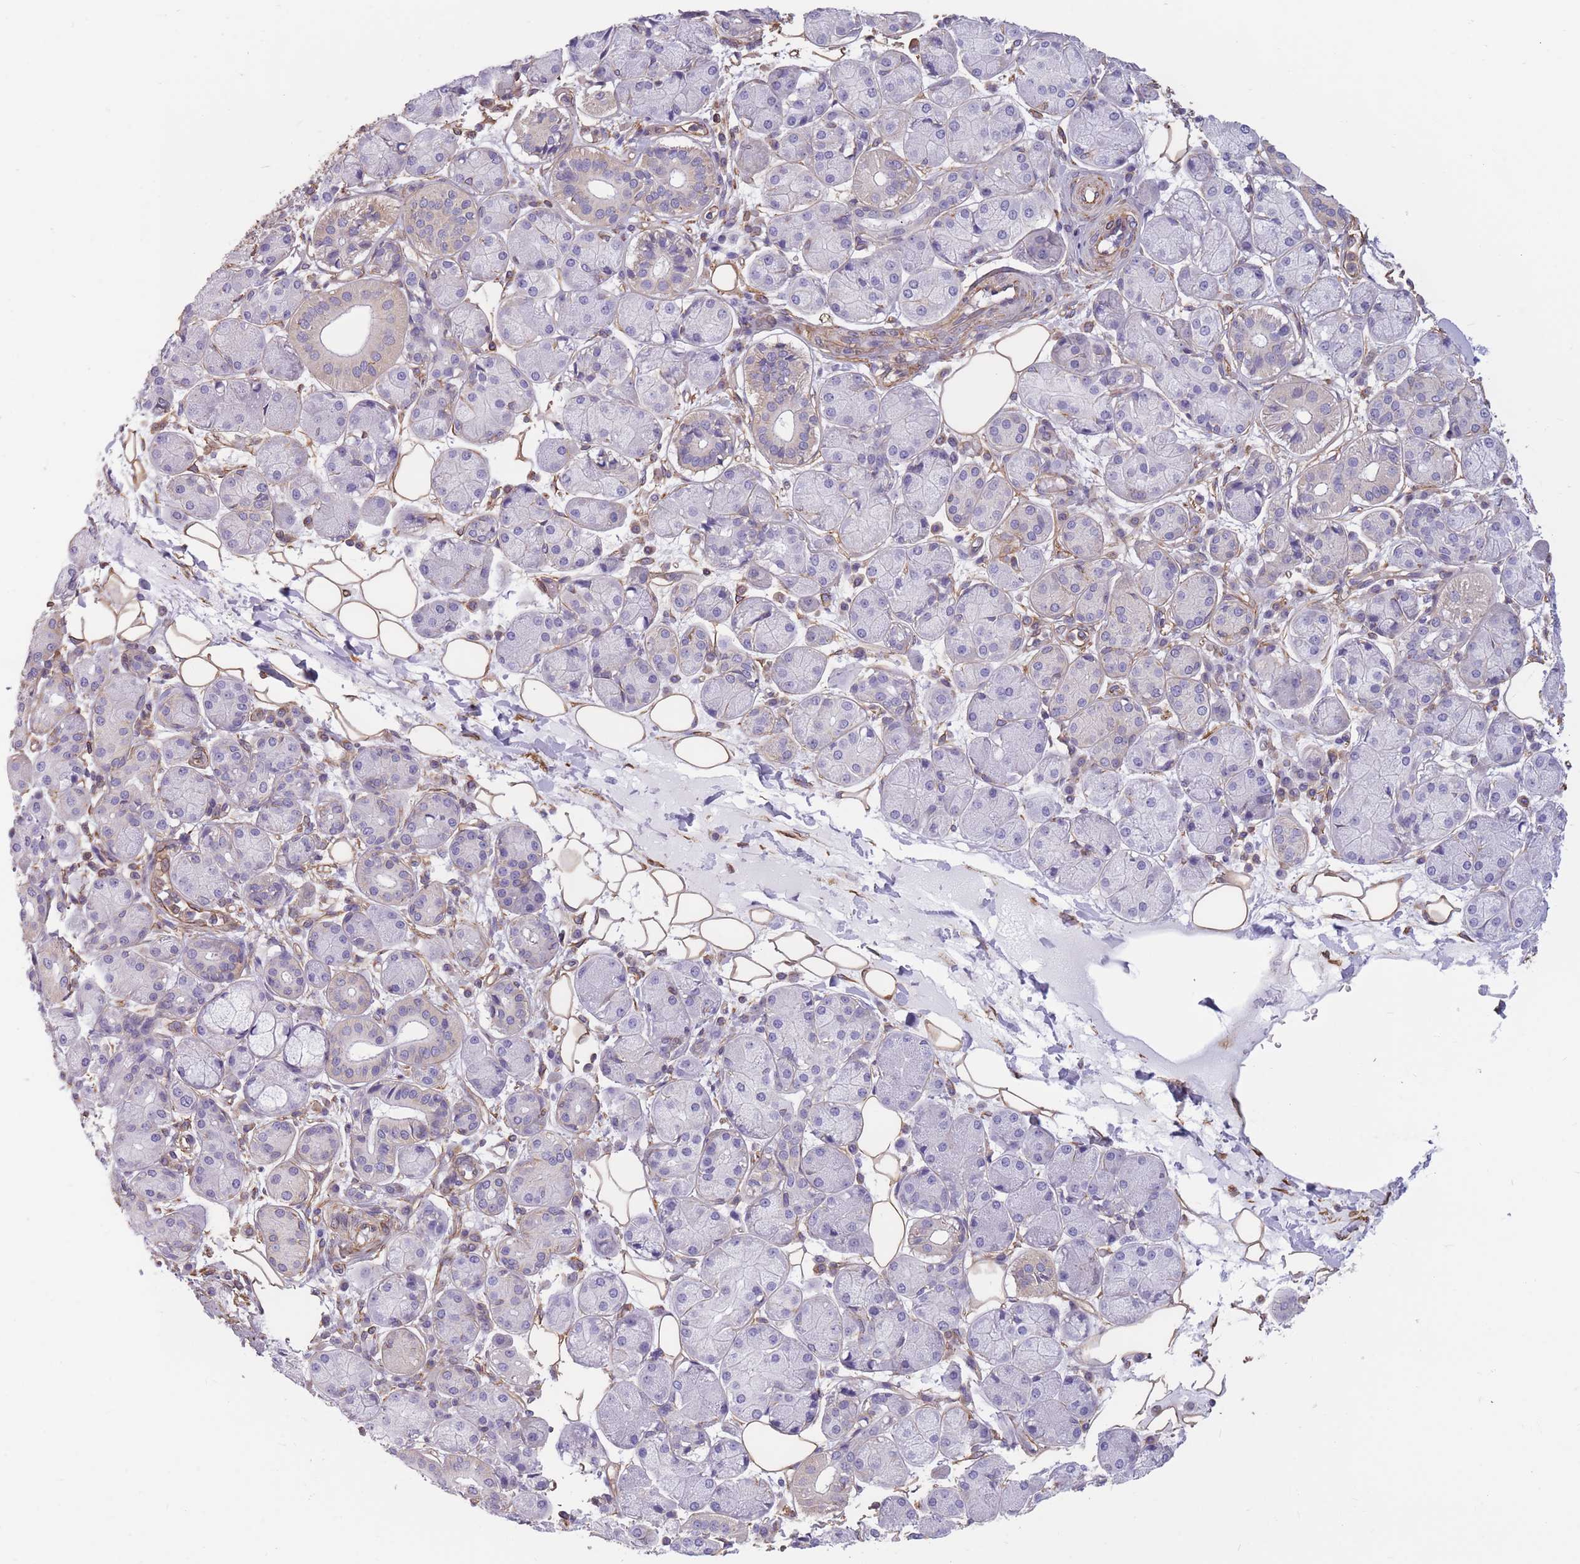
{"staining": {"intensity": "negative", "quantity": "none", "location": "none"}, "tissue": "salivary gland", "cell_type": "Glandular cells", "image_type": "normal", "snomed": [{"axis": "morphology", "description": "Squamous cell carcinoma, NOS"}, {"axis": "topography", "description": "Skin"}, {"axis": "topography", "description": "Head-Neck"}], "caption": "An immunohistochemistry (IHC) image of unremarkable salivary gland is shown. There is no staining in glandular cells of salivary gland.", "gene": "ADD1", "patient": {"sex": "male", "age": 80}}